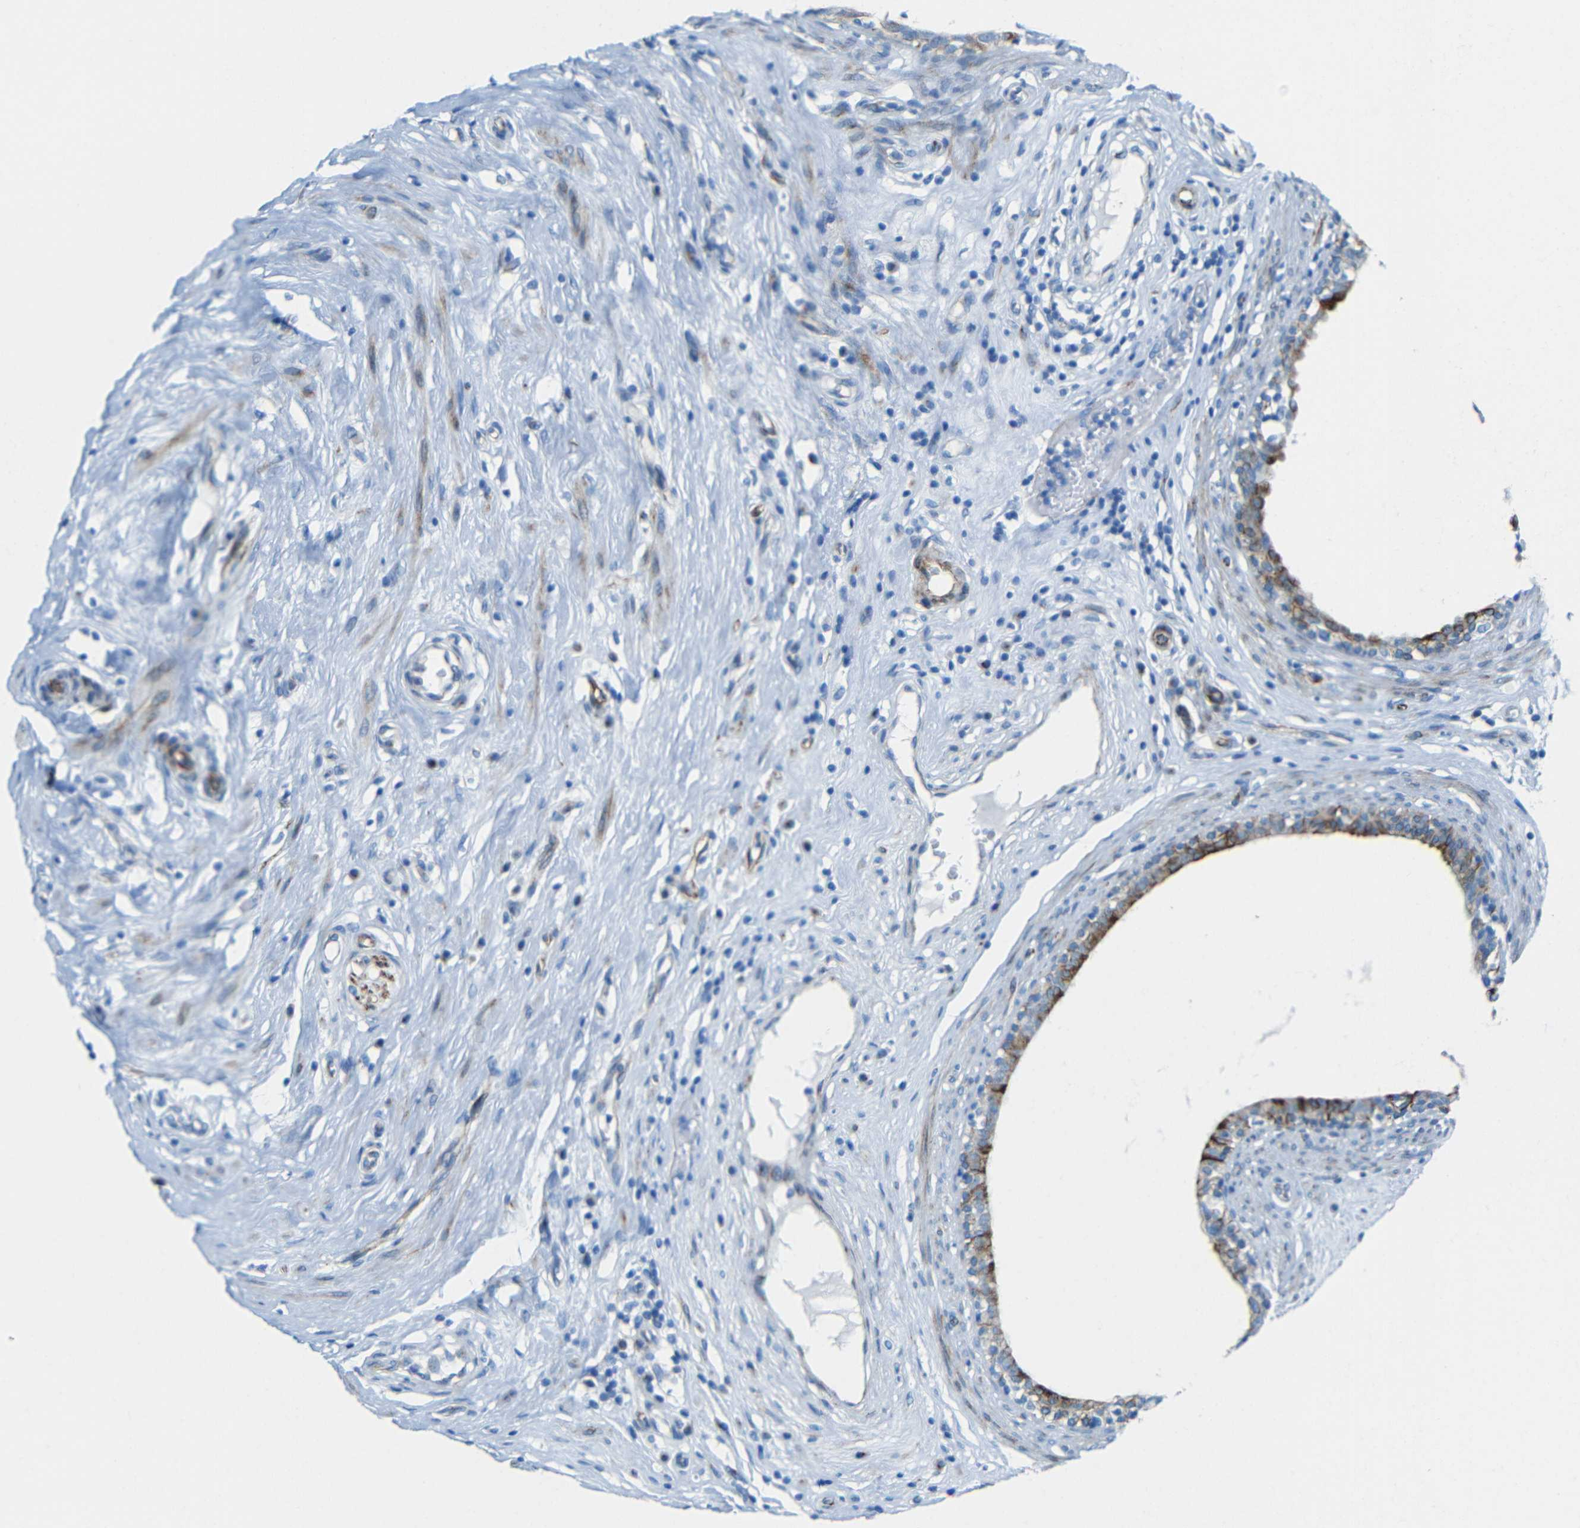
{"staining": {"intensity": "strong", "quantity": ">75%", "location": "cytoplasmic/membranous"}, "tissue": "epididymis", "cell_type": "Glandular cells", "image_type": "normal", "snomed": [{"axis": "morphology", "description": "Normal tissue, NOS"}, {"axis": "morphology", "description": "Inflammation, NOS"}, {"axis": "topography", "description": "Epididymis"}], "caption": "Immunohistochemical staining of unremarkable human epididymis shows >75% levels of strong cytoplasmic/membranous protein expression in about >75% of glandular cells.", "gene": "TUBB4B", "patient": {"sex": "male", "age": 84}}